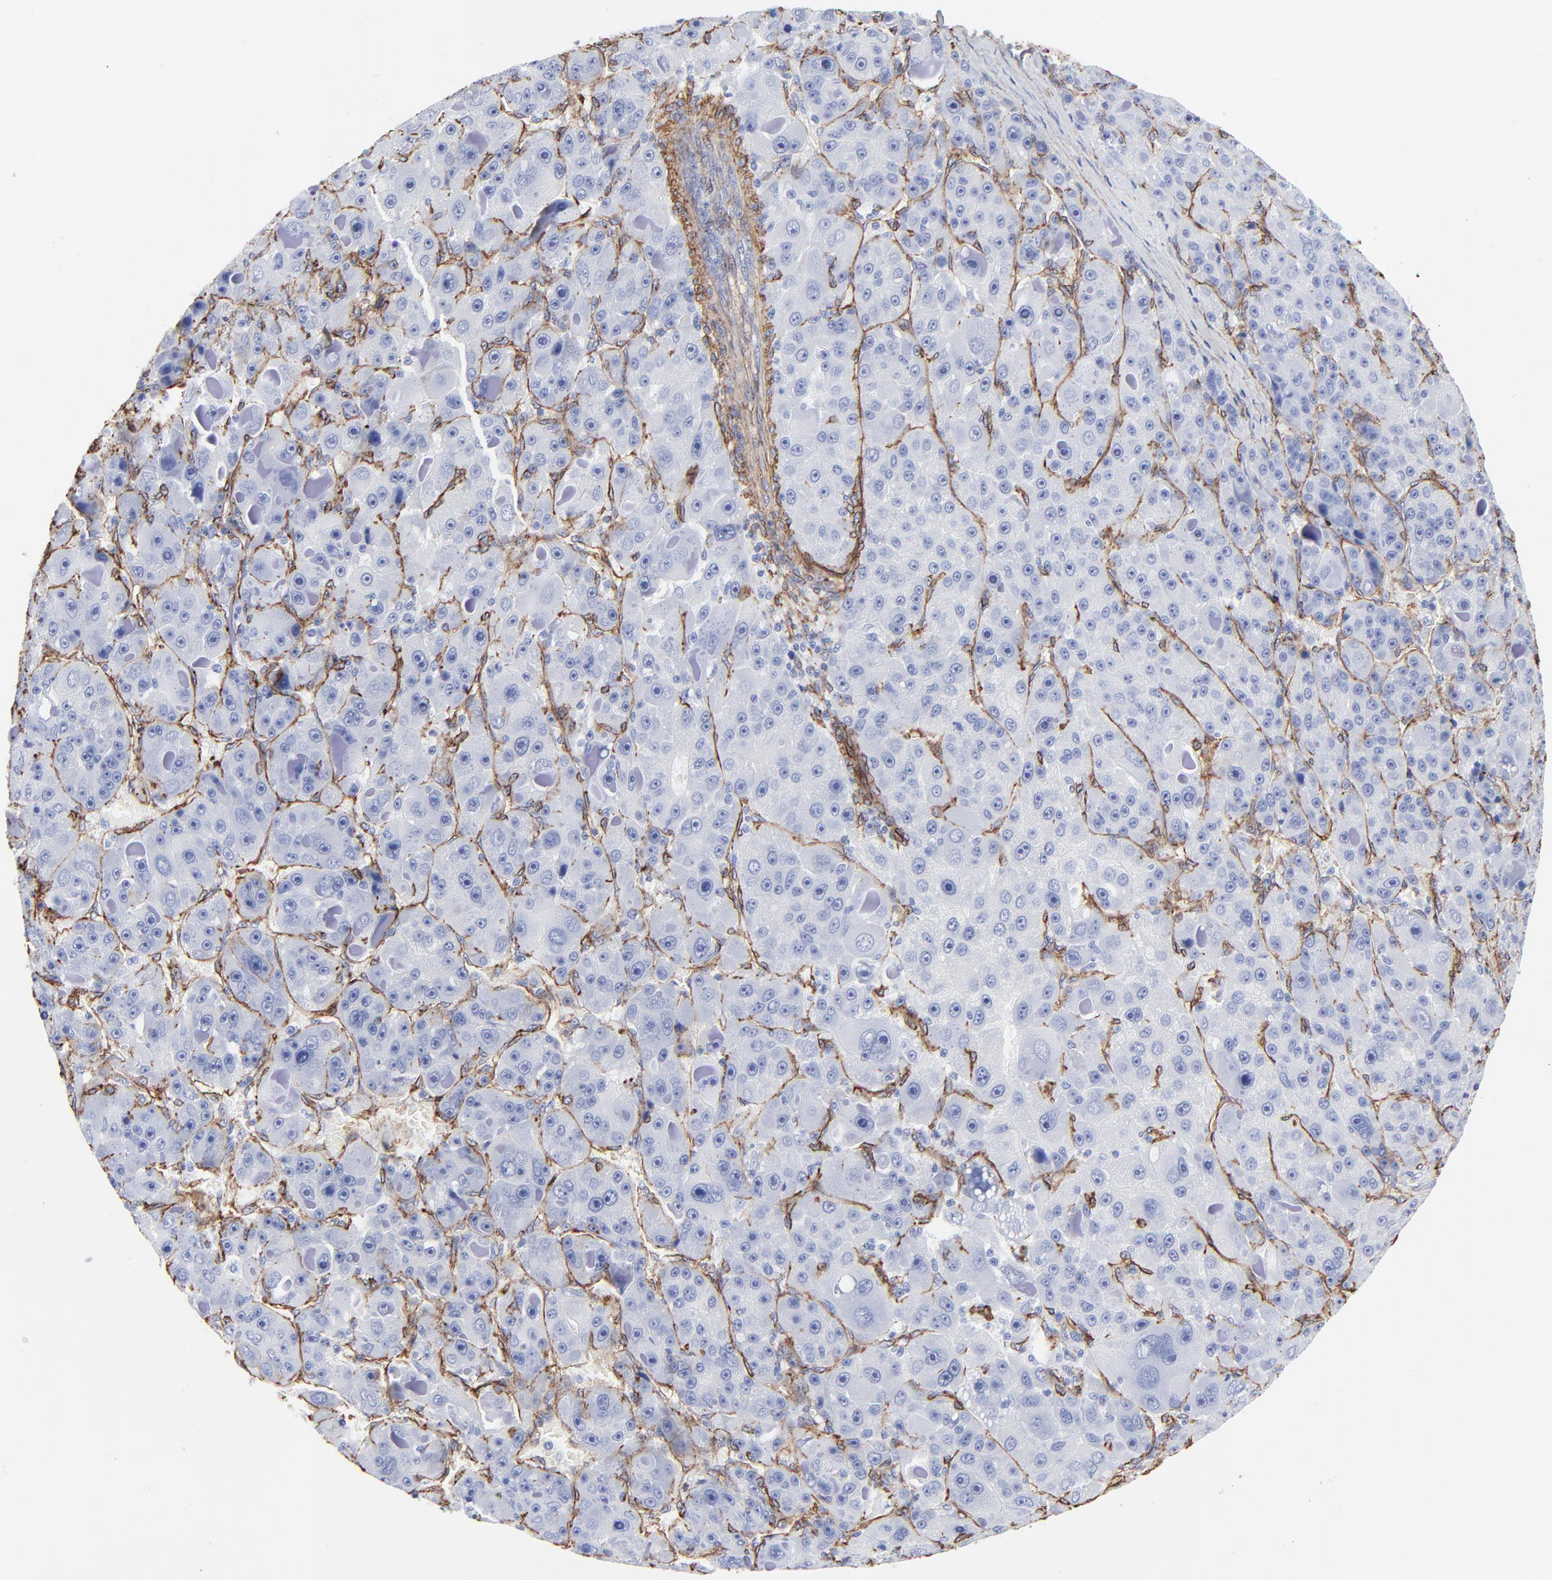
{"staining": {"intensity": "negative", "quantity": "none", "location": "none"}, "tissue": "liver cancer", "cell_type": "Tumor cells", "image_type": "cancer", "snomed": [{"axis": "morphology", "description": "Carcinoma, Hepatocellular, NOS"}, {"axis": "topography", "description": "Liver"}], "caption": "This histopathology image is of liver cancer (hepatocellular carcinoma) stained with immunohistochemistry (IHC) to label a protein in brown with the nuclei are counter-stained blue. There is no positivity in tumor cells. Nuclei are stained in blue.", "gene": "CAV1", "patient": {"sex": "male", "age": 76}}